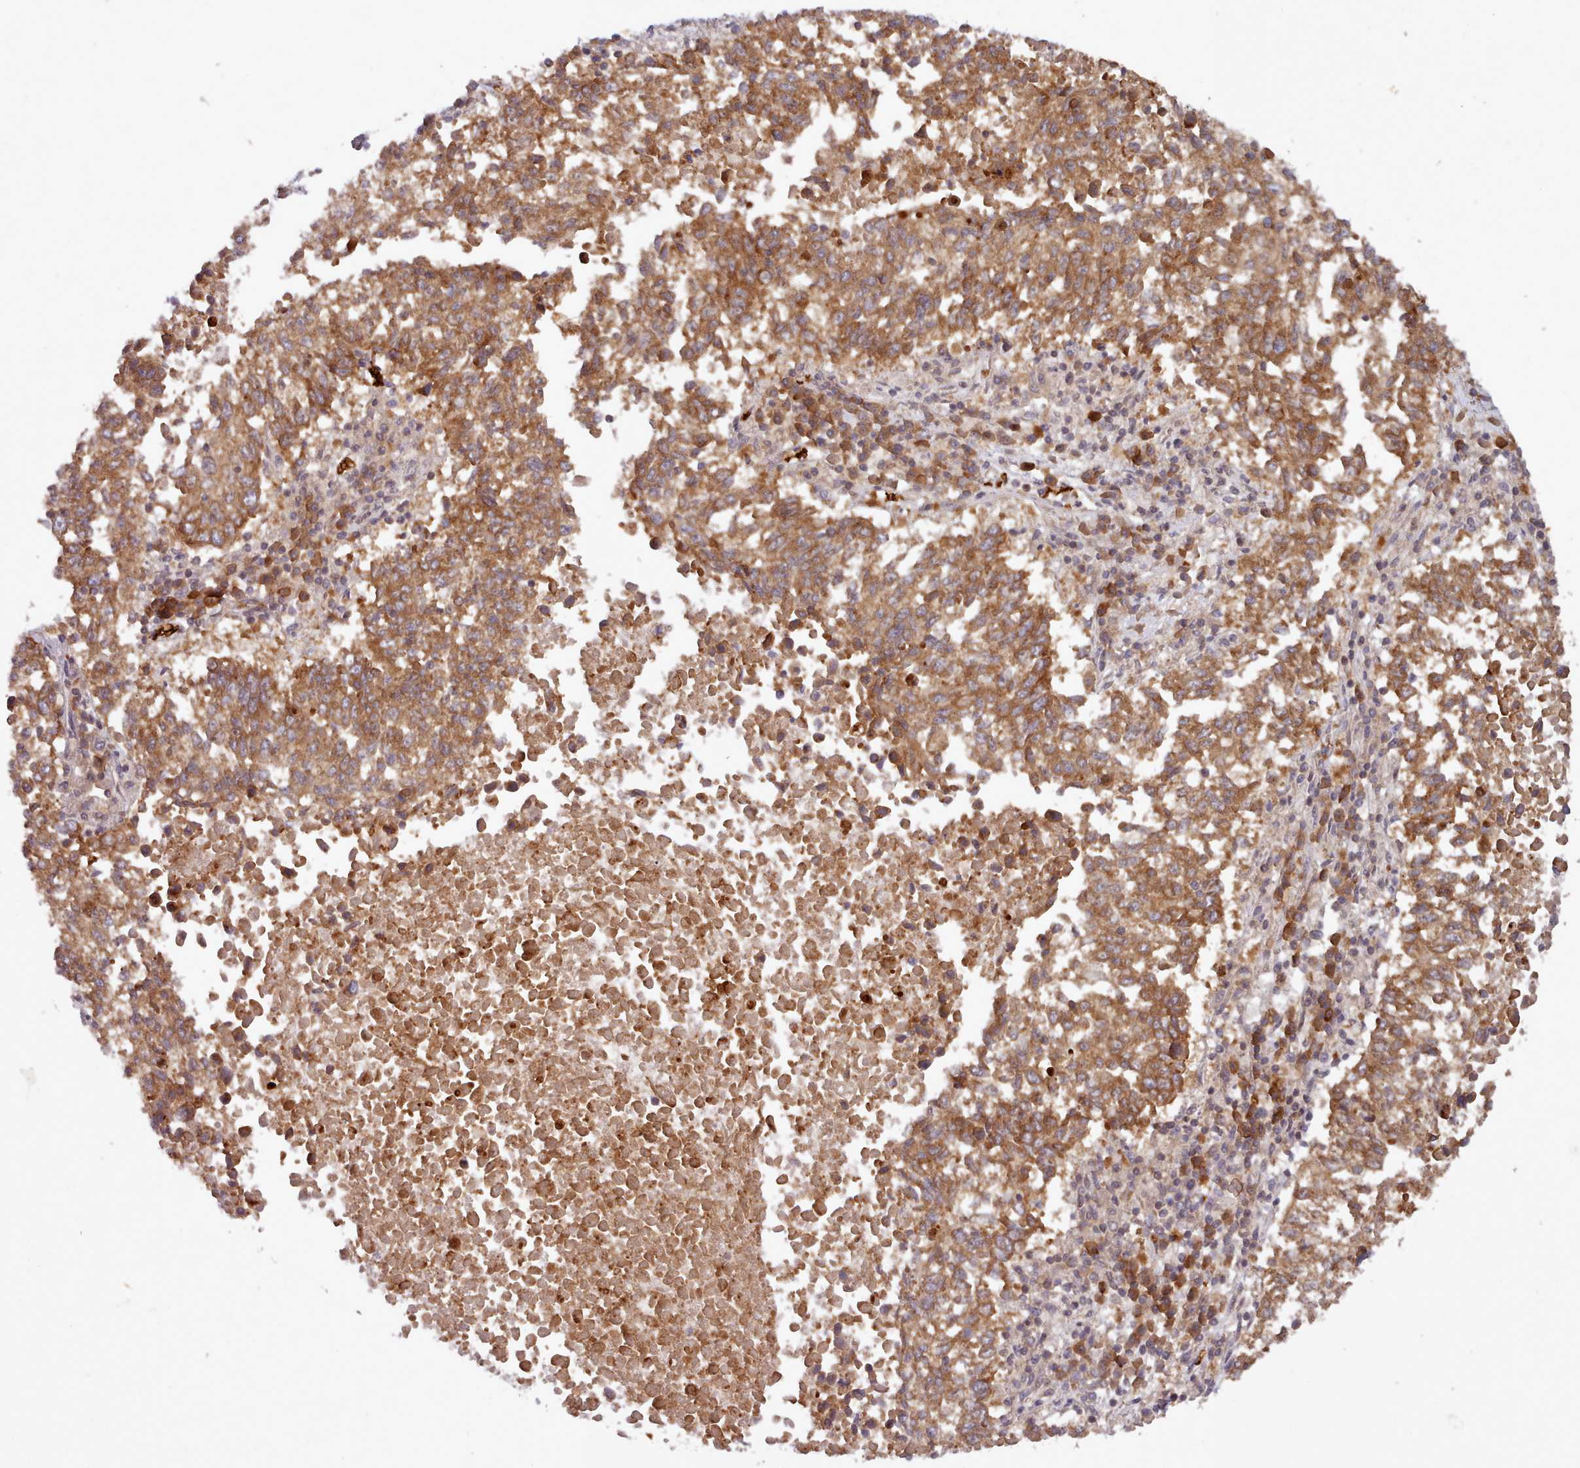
{"staining": {"intensity": "moderate", "quantity": ">75%", "location": "cytoplasmic/membranous"}, "tissue": "lung cancer", "cell_type": "Tumor cells", "image_type": "cancer", "snomed": [{"axis": "morphology", "description": "Squamous cell carcinoma, NOS"}, {"axis": "topography", "description": "Lung"}], "caption": "Lung cancer (squamous cell carcinoma) was stained to show a protein in brown. There is medium levels of moderate cytoplasmic/membranous staining in approximately >75% of tumor cells.", "gene": "UBE2G1", "patient": {"sex": "male", "age": 73}}